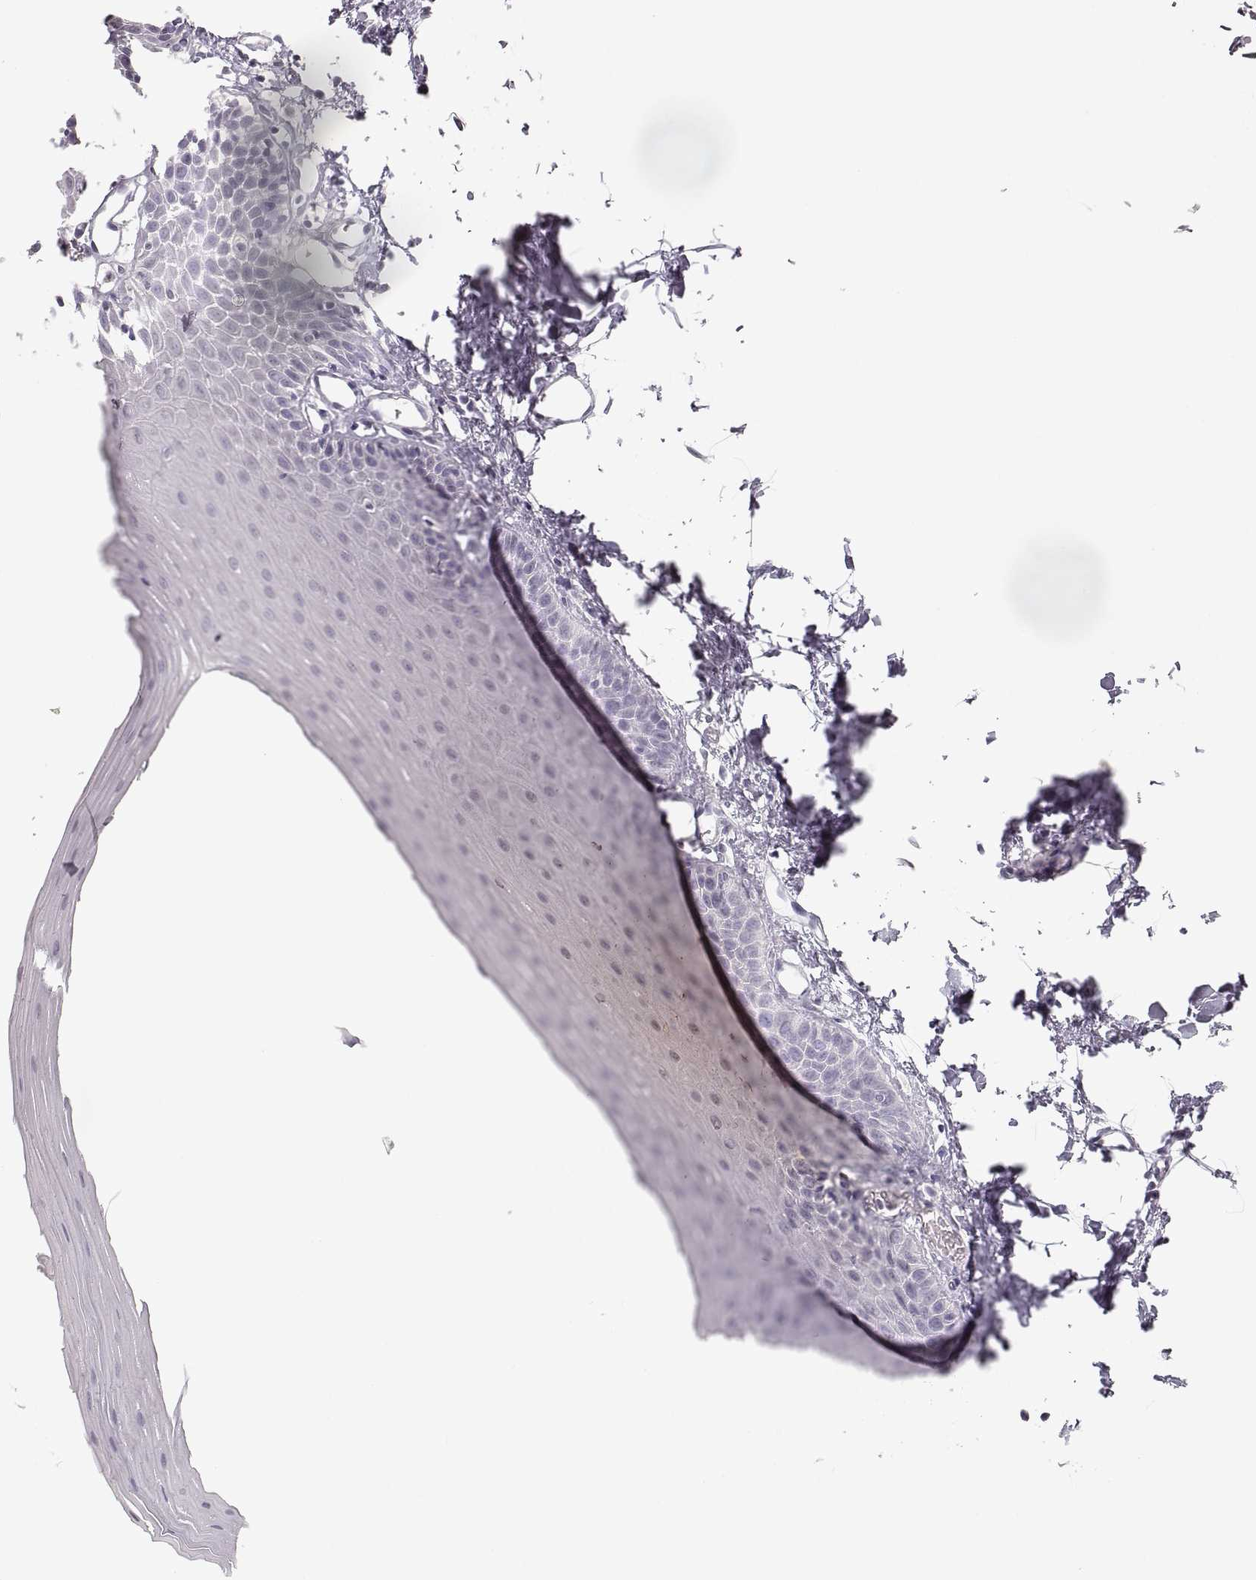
{"staining": {"intensity": "negative", "quantity": "none", "location": "none"}, "tissue": "oral mucosa", "cell_type": "Squamous epithelial cells", "image_type": "normal", "snomed": [{"axis": "morphology", "description": "Normal tissue, NOS"}, {"axis": "topography", "description": "Oral tissue"}], "caption": "High power microscopy photomicrograph of an immunohistochemistry histopathology image of normal oral mucosa, revealing no significant positivity in squamous epithelial cells.", "gene": "PCSK2", "patient": {"sex": "male", "age": 81}}